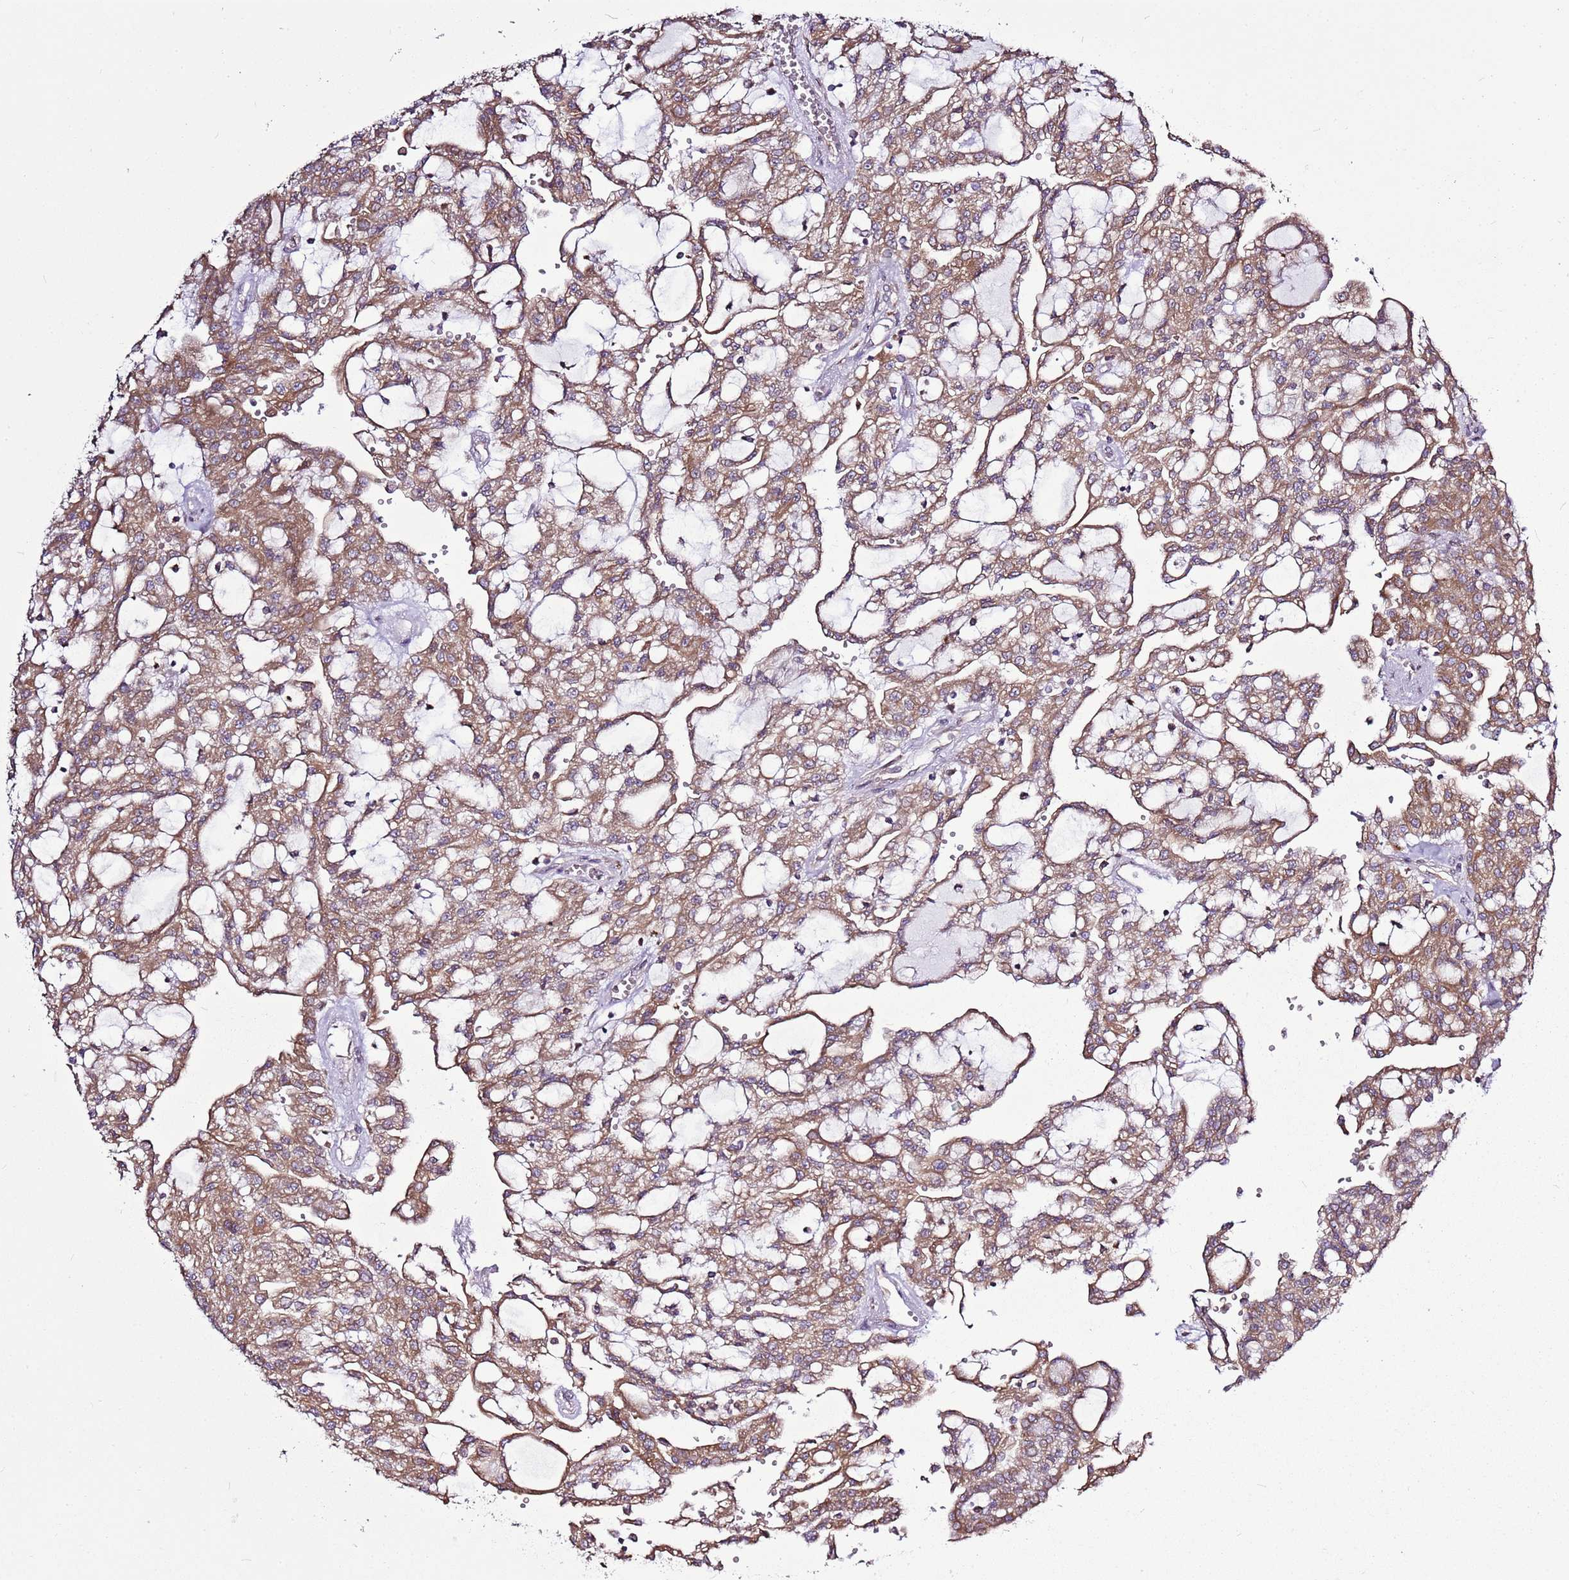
{"staining": {"intensity": "moderate", "quantity": ">75%", "location": "cytoplasmic/membranous"}, "tissue": "renal cancer", "cell_type": "Tumor cells", "image_type": "cancer", "snomed": [{"axis": "morphology", "description": "Adenocarcinoma, NOS"}, {"axis": "topography", "description": "Kidney"}], "caption": "This is a micrograph of IHC staining of renal adenocarcinoma, which shows moderate staining in the cytoplasmic/membranous of tumor cells.", "gene": "TMED10", "patient": {"sex": "male", "age": 63}}